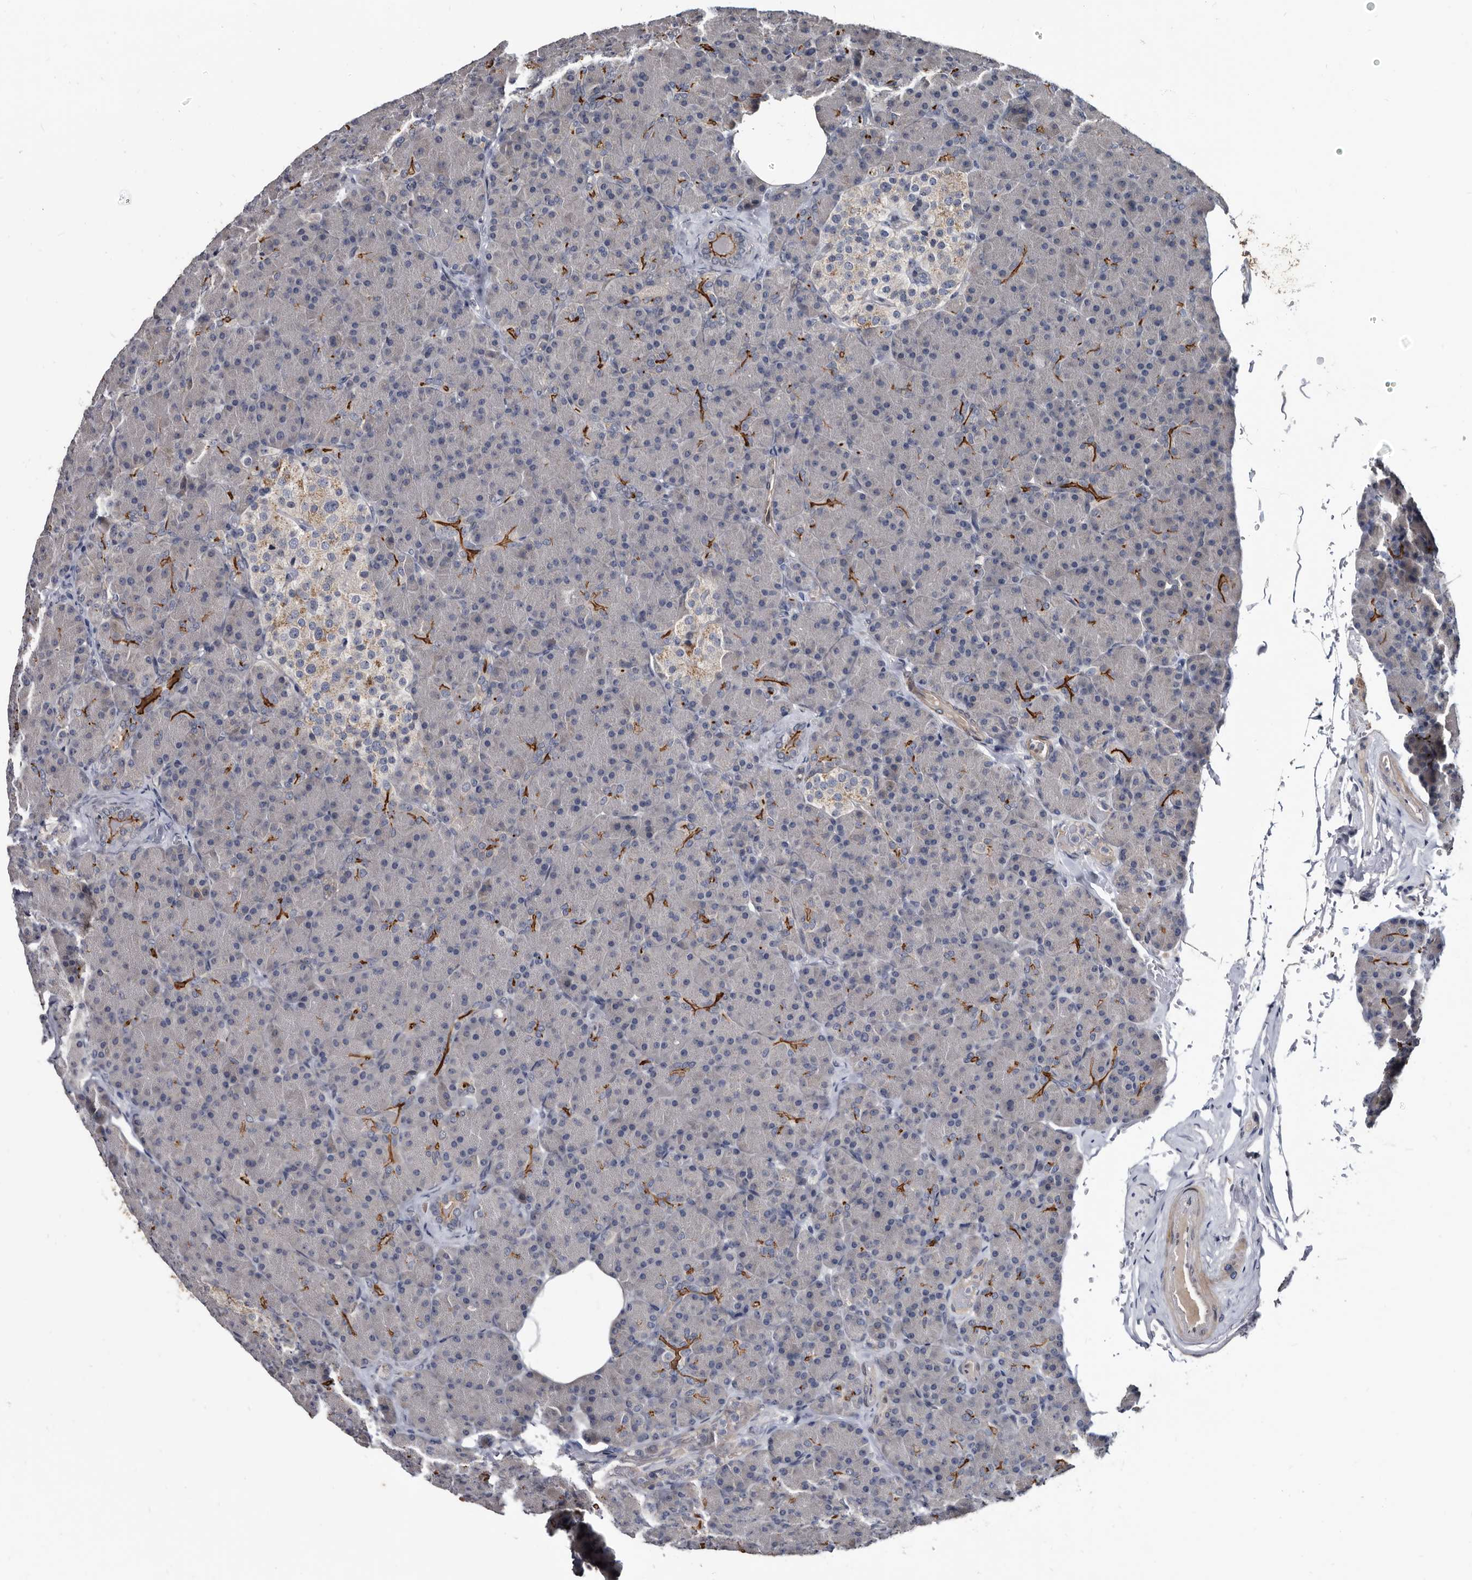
{"staining": {"intensity": "strong", "quantity": "<25%", "location": "cytoplasmic/membranous"}, "tissue": "pancreas", "cell_type": "Exocrine glandular cells", "image_type": "normal", "snomed": [{"axis": "morphology", "description": "Normal tissue, NOS"}, {"axis": "topography", "description": "Pancreas"}], "caption": "This image displays immunohistochemistry (IHC) staining of unremarkable pancreas, with medium strong cytoplasmic/membranous staining in about <25% of exocrine glandular cells.", "gene": "PROM1", "patient": {"sex": "female", "age": 43}}